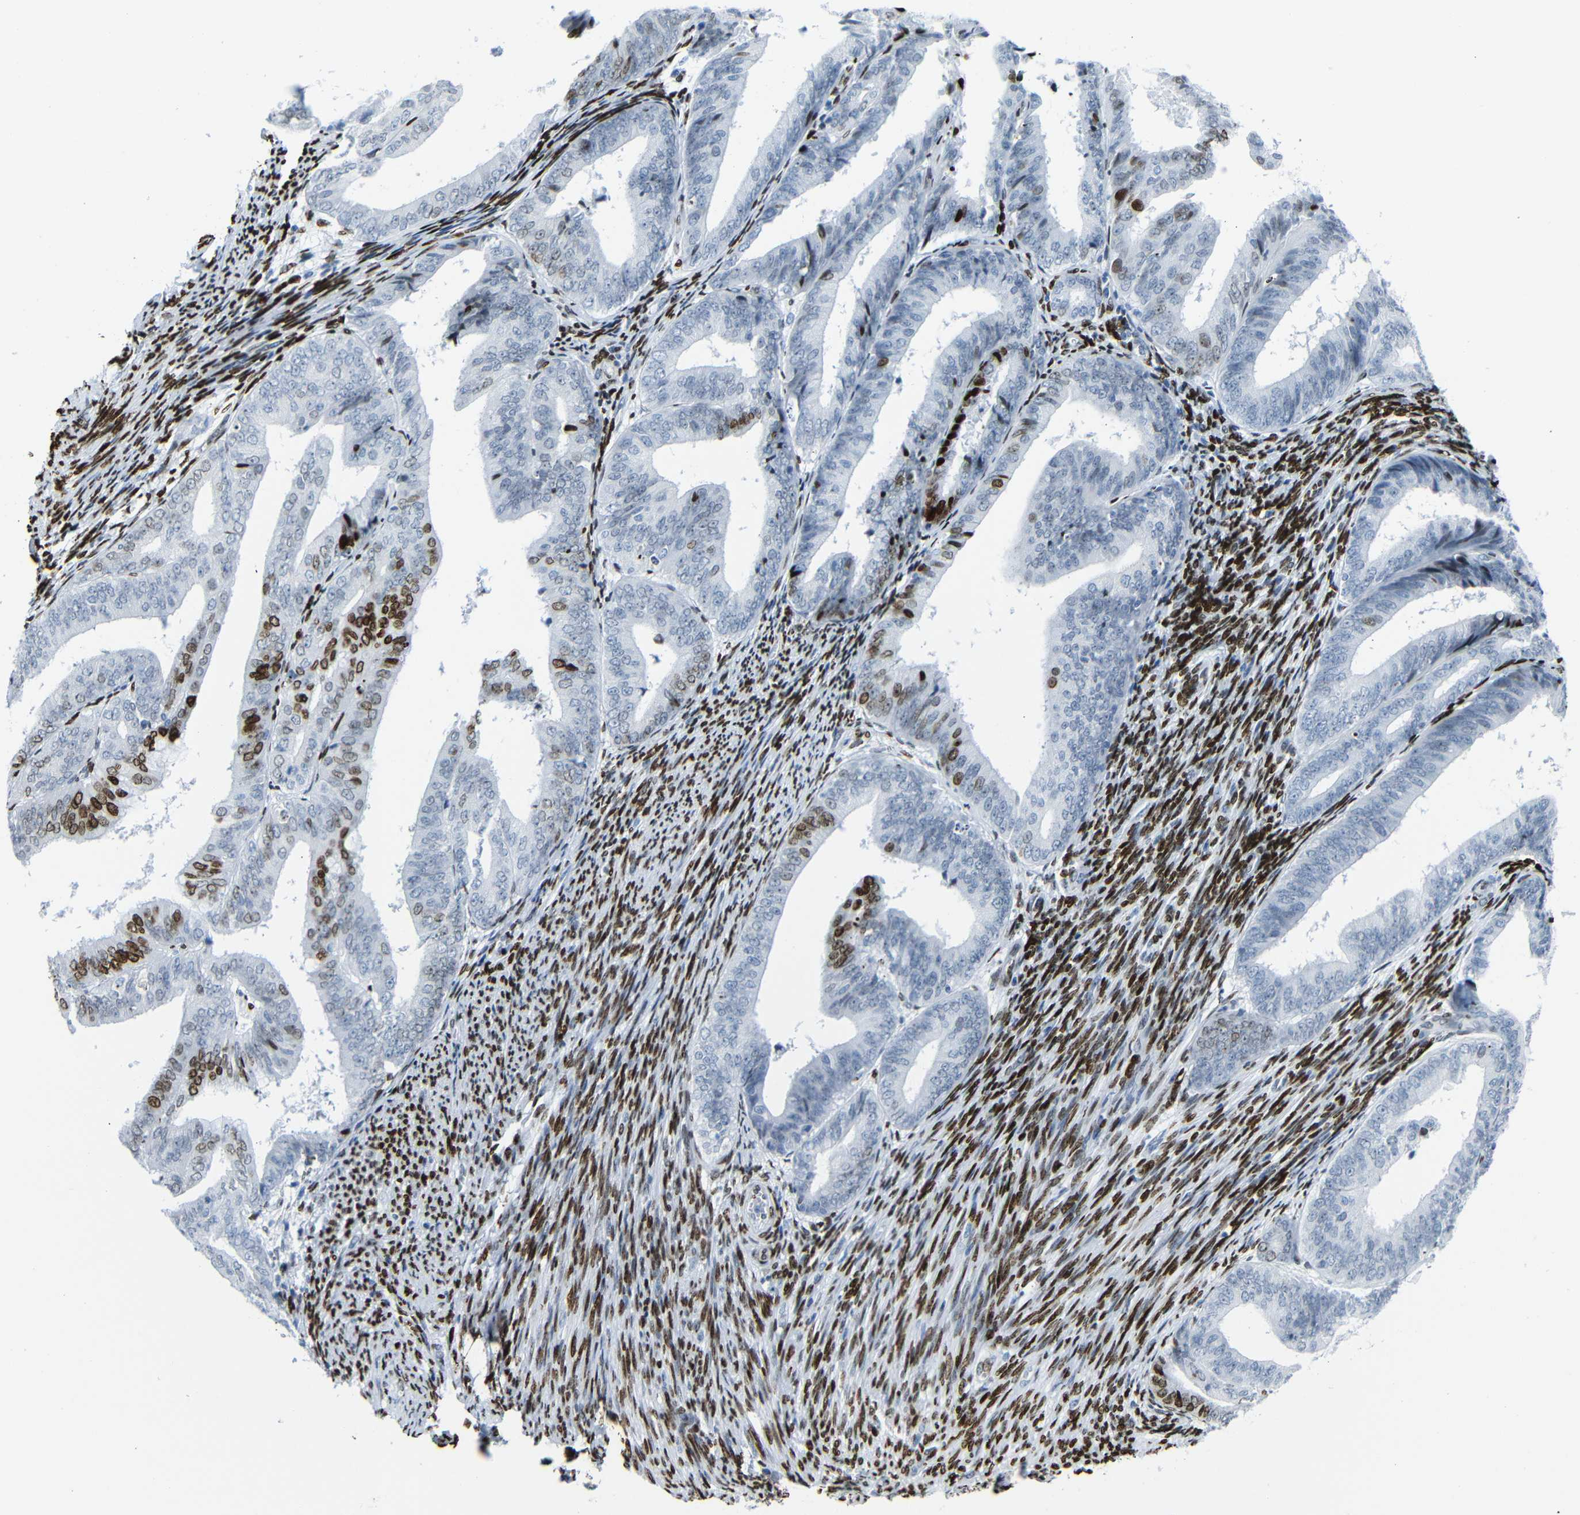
{"staining": {"intensity": "strong", "quantity": "25%-75%", "location": "nuclear"}, "tissue": "endometrial cancer", "cell_type": "Tumor cells", "image_type": "cancer", "snomed": [{"axis": "morphology", "description": "Adenocarcinoma, NOS"}, {"axis": "topography", "description": "Endometrium"}], "caption": "Brown immunohistochemical staining in human endometrial cancer (adenocarcinoma) displays strong nuclear expression in about 25%-75% of tumor cells.", "gene": "NPIPB15", "patient": {"sex": "female", "age": 63}}